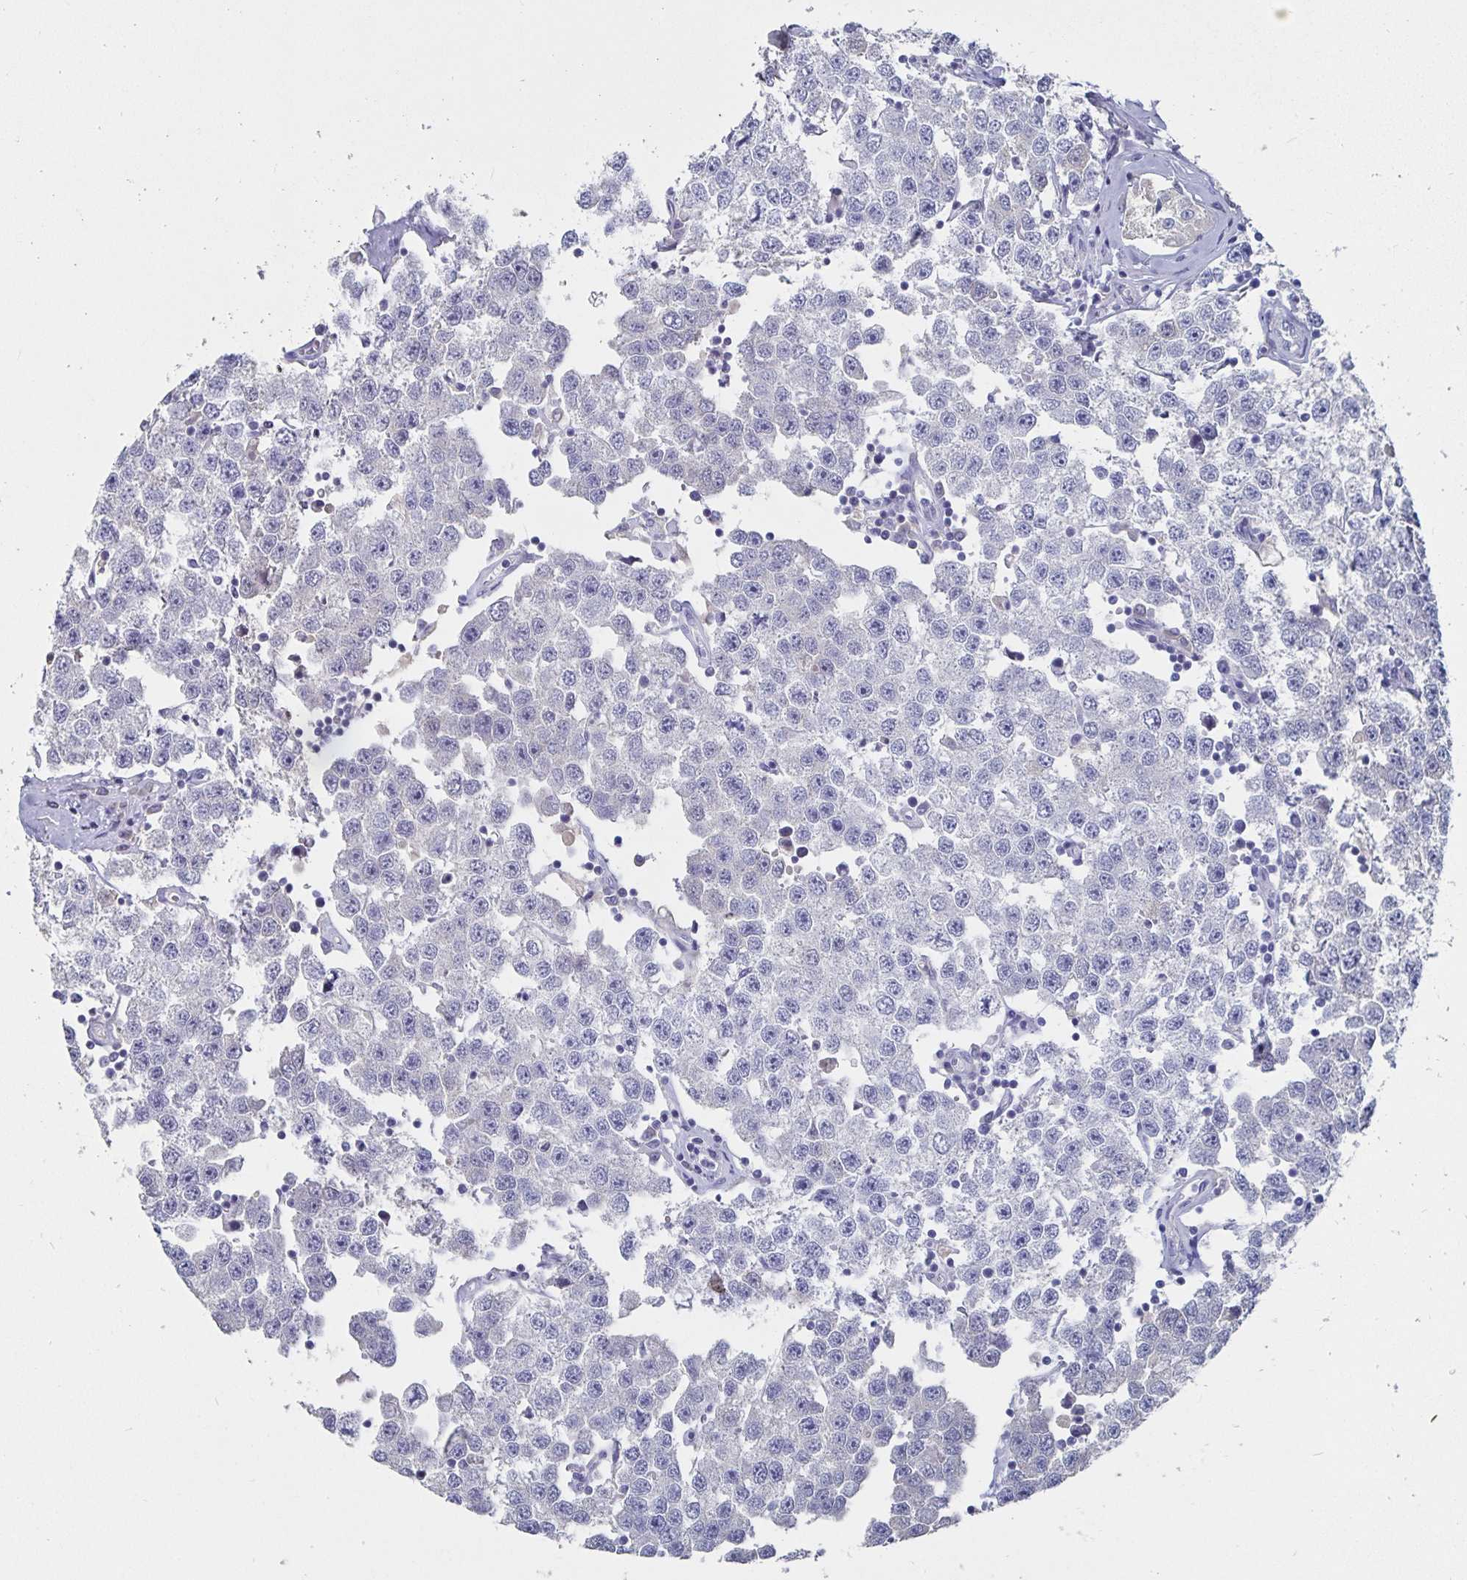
{"staining": {"intensity": "negative", "quantity": "none", "location": "none"}, "tissue": "testis cancer", "cell_type": "Tumor cells", "image_type": "cancer", "snomed": [{"axis": "morphology", "description": "Seminoma, NOS"}, {"axis": "topography", "description": "Testis"}], "caption": "This is an immunohistochemistry micrograph of human seminoma (testis). There is no expression in tumor cells.", "gene": "CFAP69", "patient": {"sex": "male", "age": 34}}